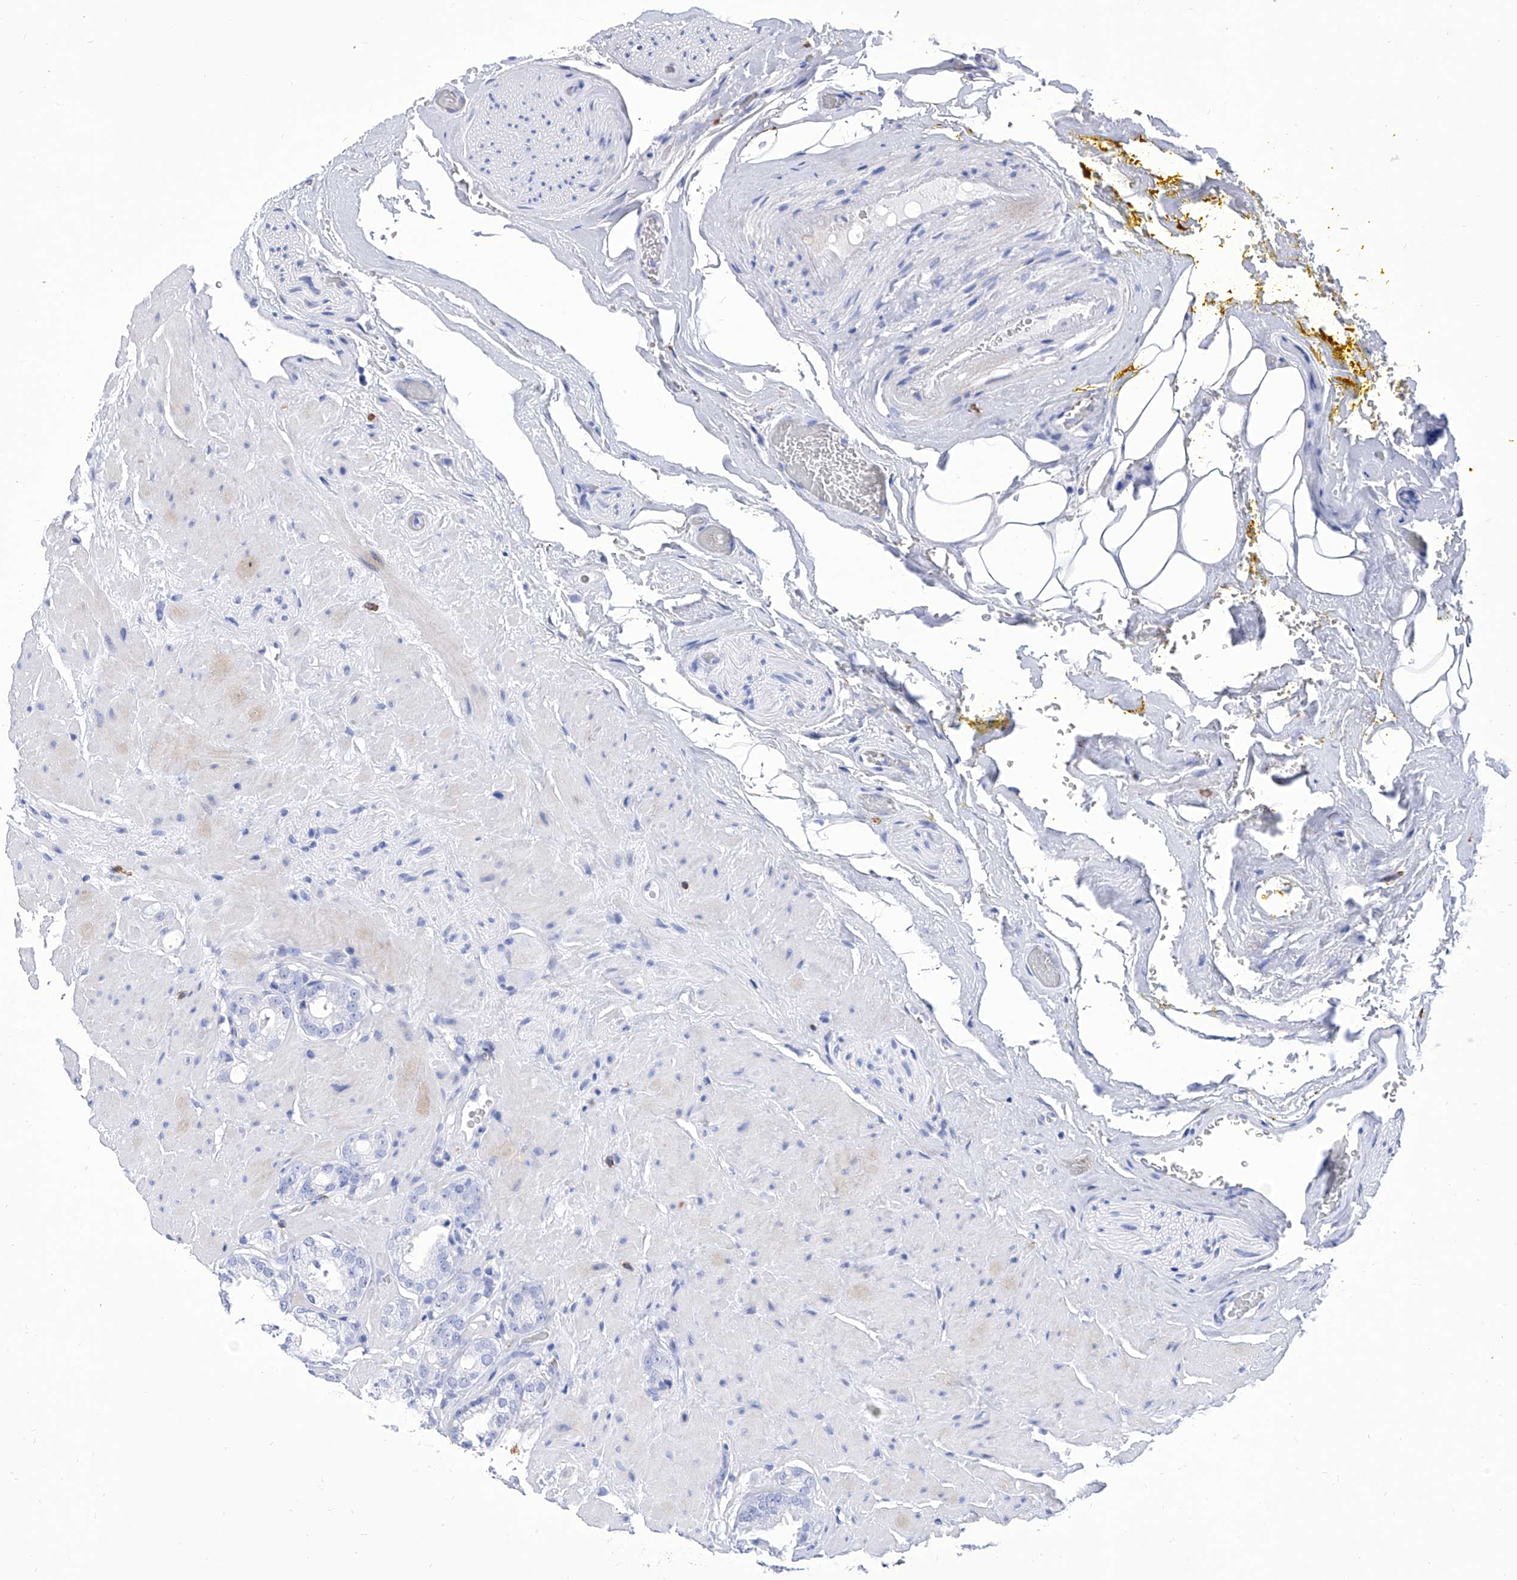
{"staining": {"intensity": "negative", "quantity": "none", "location": "none"}, "tissue": "prostate cancer", "cell_type": "Tumor cells", "image_type": "cancer", "snomed": [{"axis": "morphology", "description": "Adenocarcinoma, High grade"}, {"axis": "topography", "description": "Prostate"}], "caption": "Tumor cells are negative for protein expression in human prostate cancer (adenocarcinoma (high-grade)).", "gene": "IFNL2", "patient": {"sex": "male", "age": 64}}